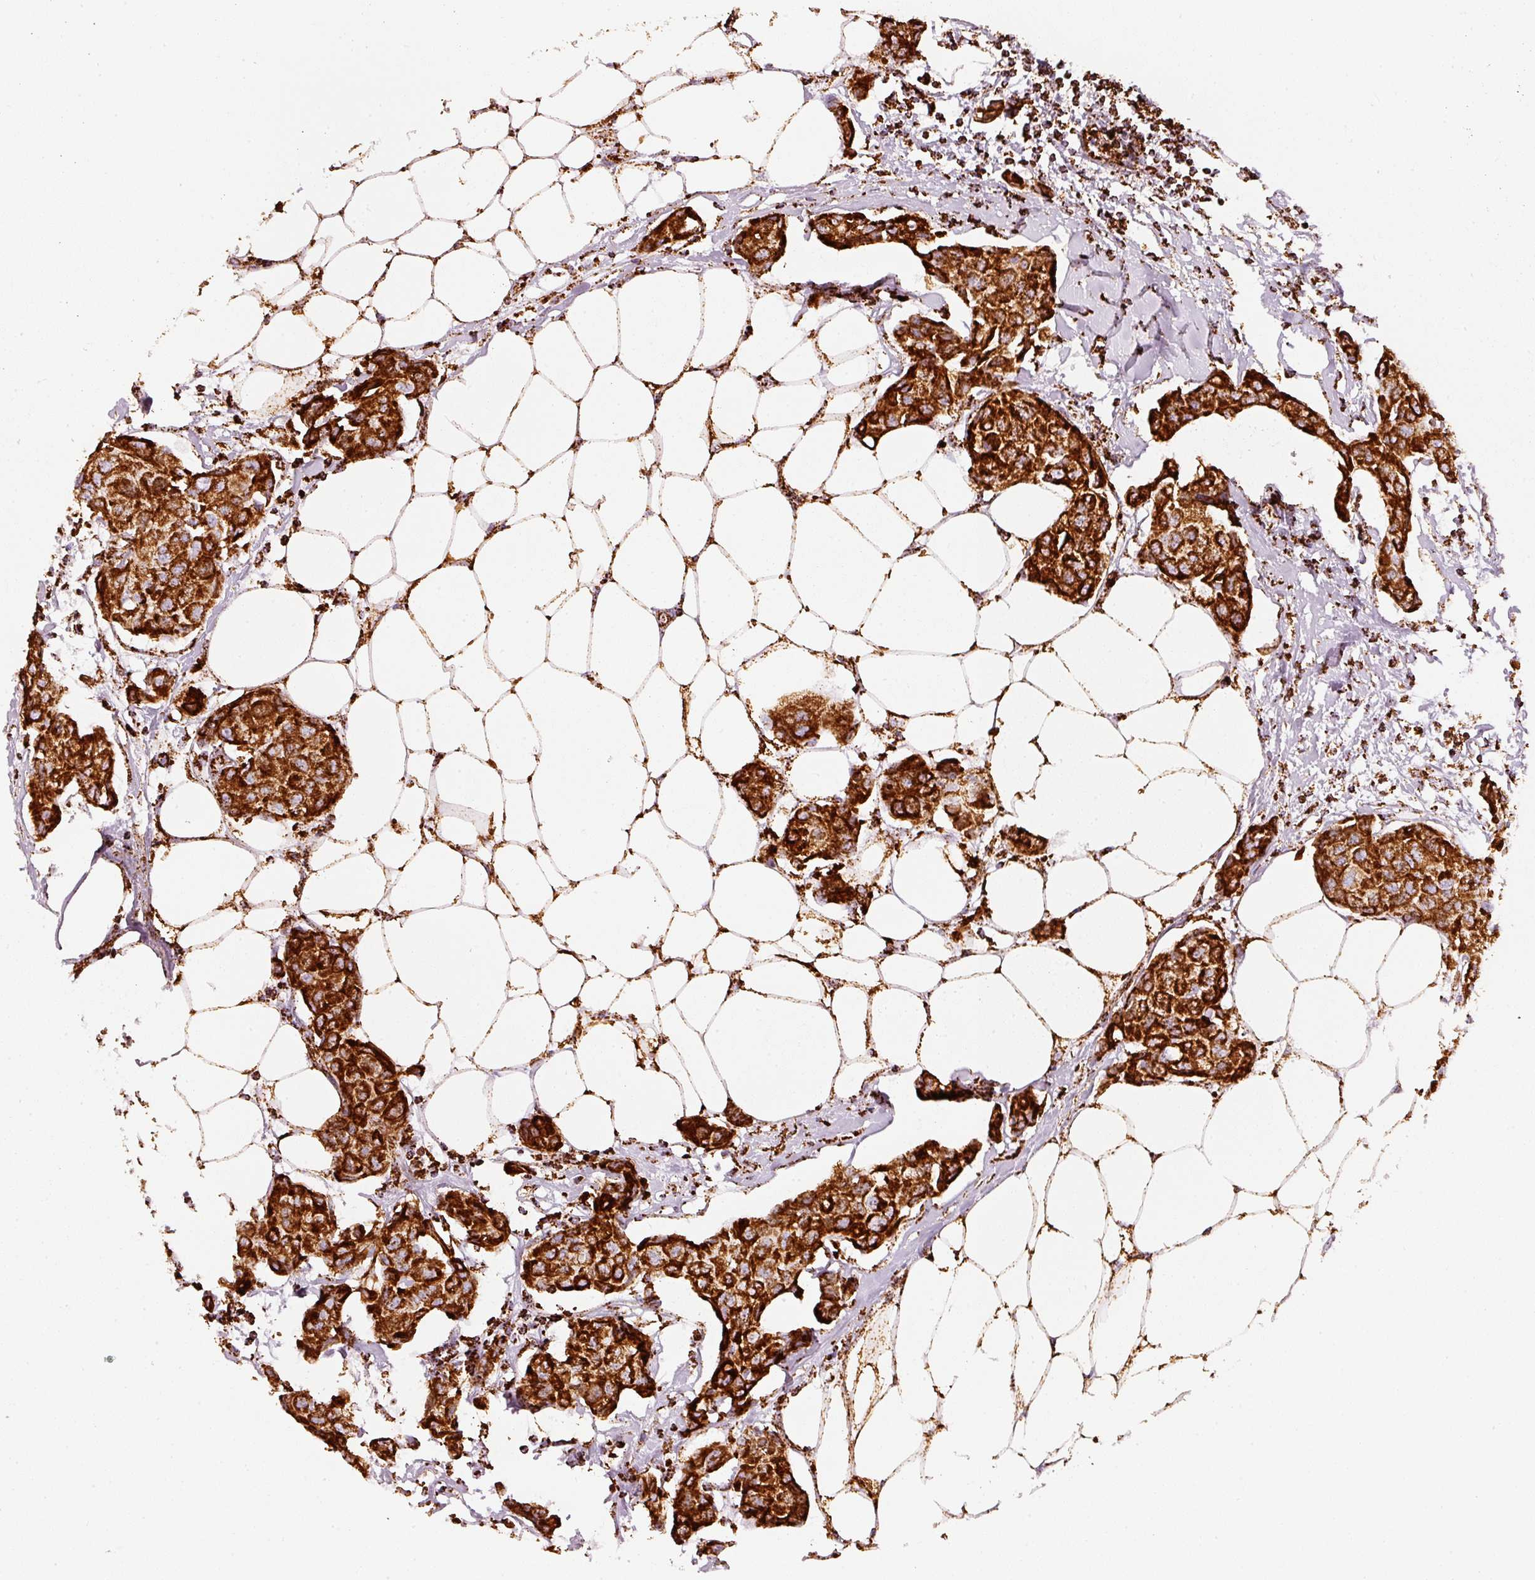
{"staining": {"intensity": "strong", "quantity": ">75%", "location": "cytoplasmic/membranous"}, "tissue": "breast cancer", "cell_type": "Tumor cells", "image_type": "cancer", "snomed": [{"axis": "morphology", "description": "Duct carcinoma"}, {"axis": "topography", "description": "Breast"}, {"axis": "topography", "description": "Lymph node"}], "caption": "Immunohistochemistry histopathology image of breast infiltrating ductal carcinoma stained for a protein (brown), which reveals high levels of strong cytoplasmic/membranous positivity in about >75% of tumor cells.", "gene": "MT-CO2", "patient": {"sex": "female", "age": 80}}